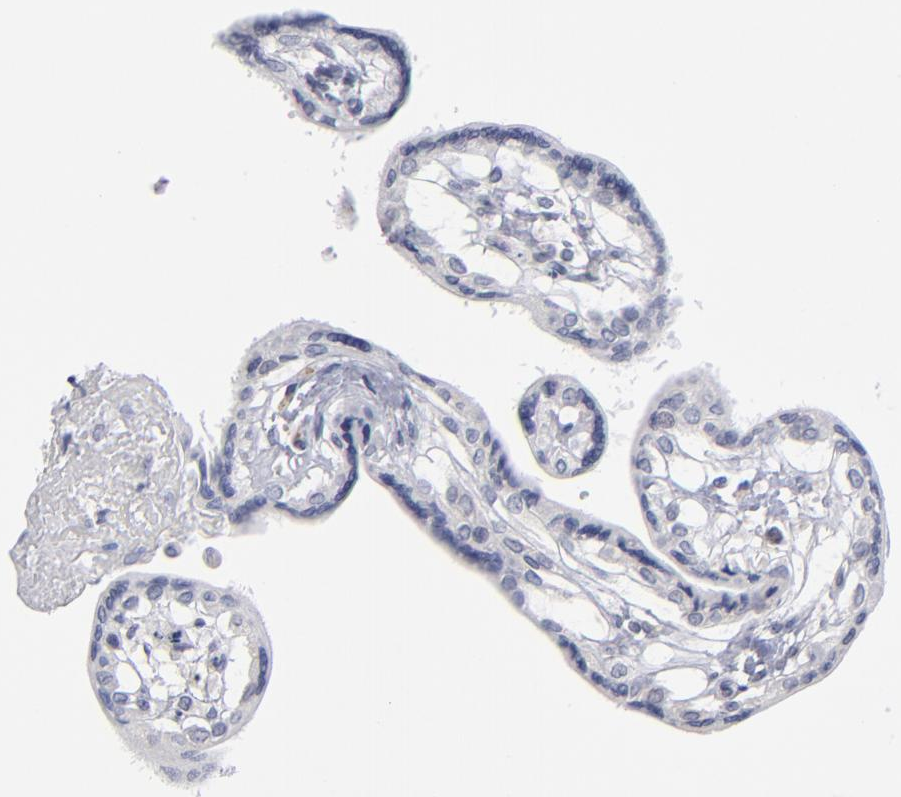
{"staining": {"intensity": "negative", "quantity": "none", "location": "none"}, "tissue": "placenta", "cell_type": "Decidual cells", "image_type": "normal", "snomed": [{"axis": "morphology", "description": "Normal tissue, NOS"}, {"axis": "topography", "description": "Placenta"}], "caption": "A photomicrograph of placenta stained for a protein shows no brown staining in decidual cells.", "gene": "RPH3A", "patient": {"sex": "female", "age": 31}}